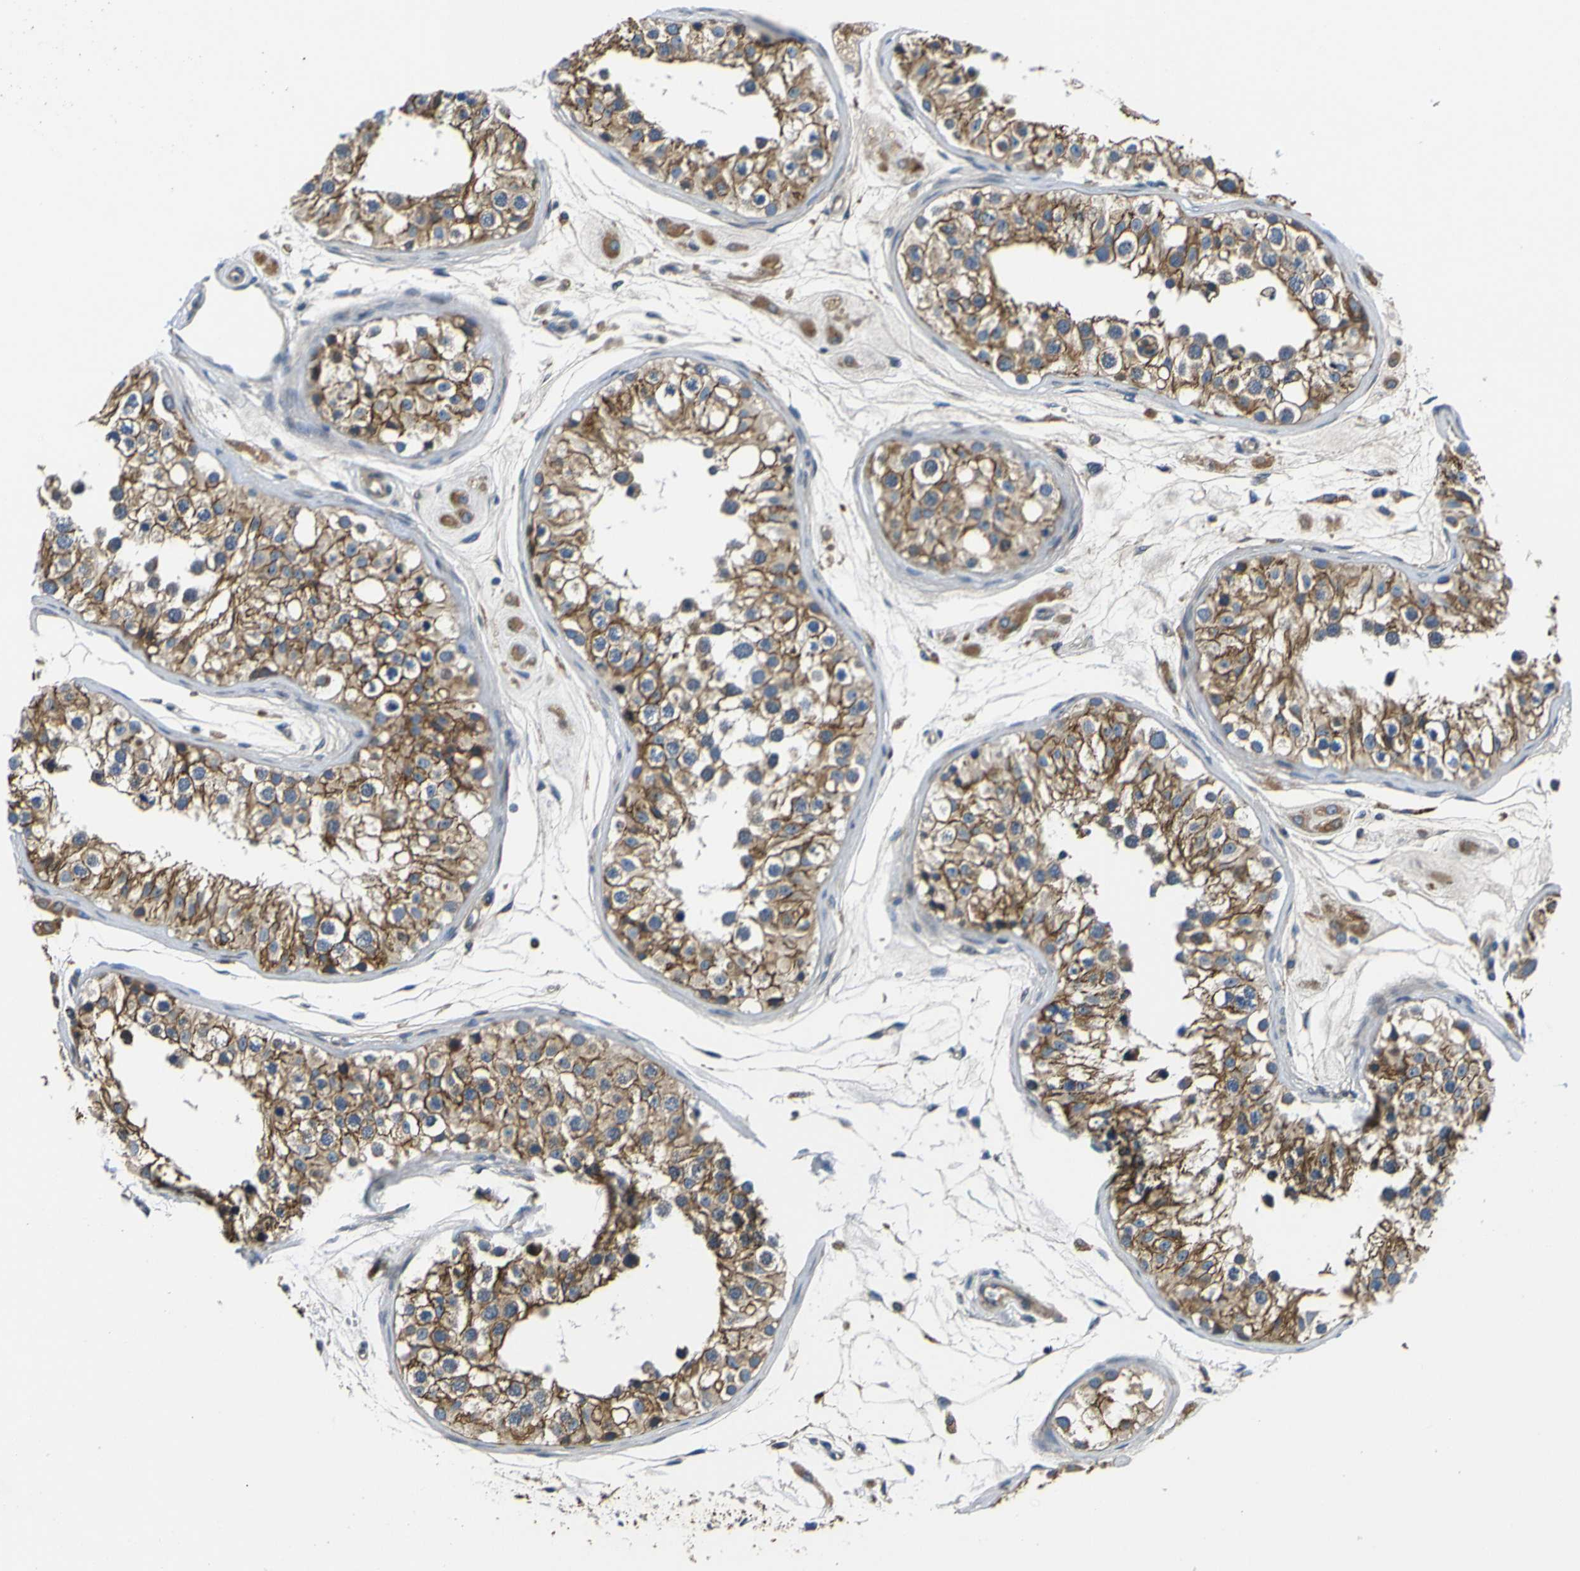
{"staining": {"intensity": "moderate", "quantity": ">75%", "location": "cytoplasmic/membranous"}, "tissue": "testis", "cell_type": "Cells in seminiferous ducts", "image_type": "normal", "snomed": [{"axis": "morphology", "description": "Normal tissue, NOS"}, {"axis": "morphology", "description": "Adenocarcinoma, metastatic, NOS"}, {"axis": "topography", "description": "Testis"}], "caption": "Immunohistochemical staining of benign testis exhibits >75% levels of moderate cytoplasmic/membranous protein expression in approximately >75% of cells in seminiferous ducts.", "gene": "RAB1B", "patient": {"sex": "male", "age": 26}}